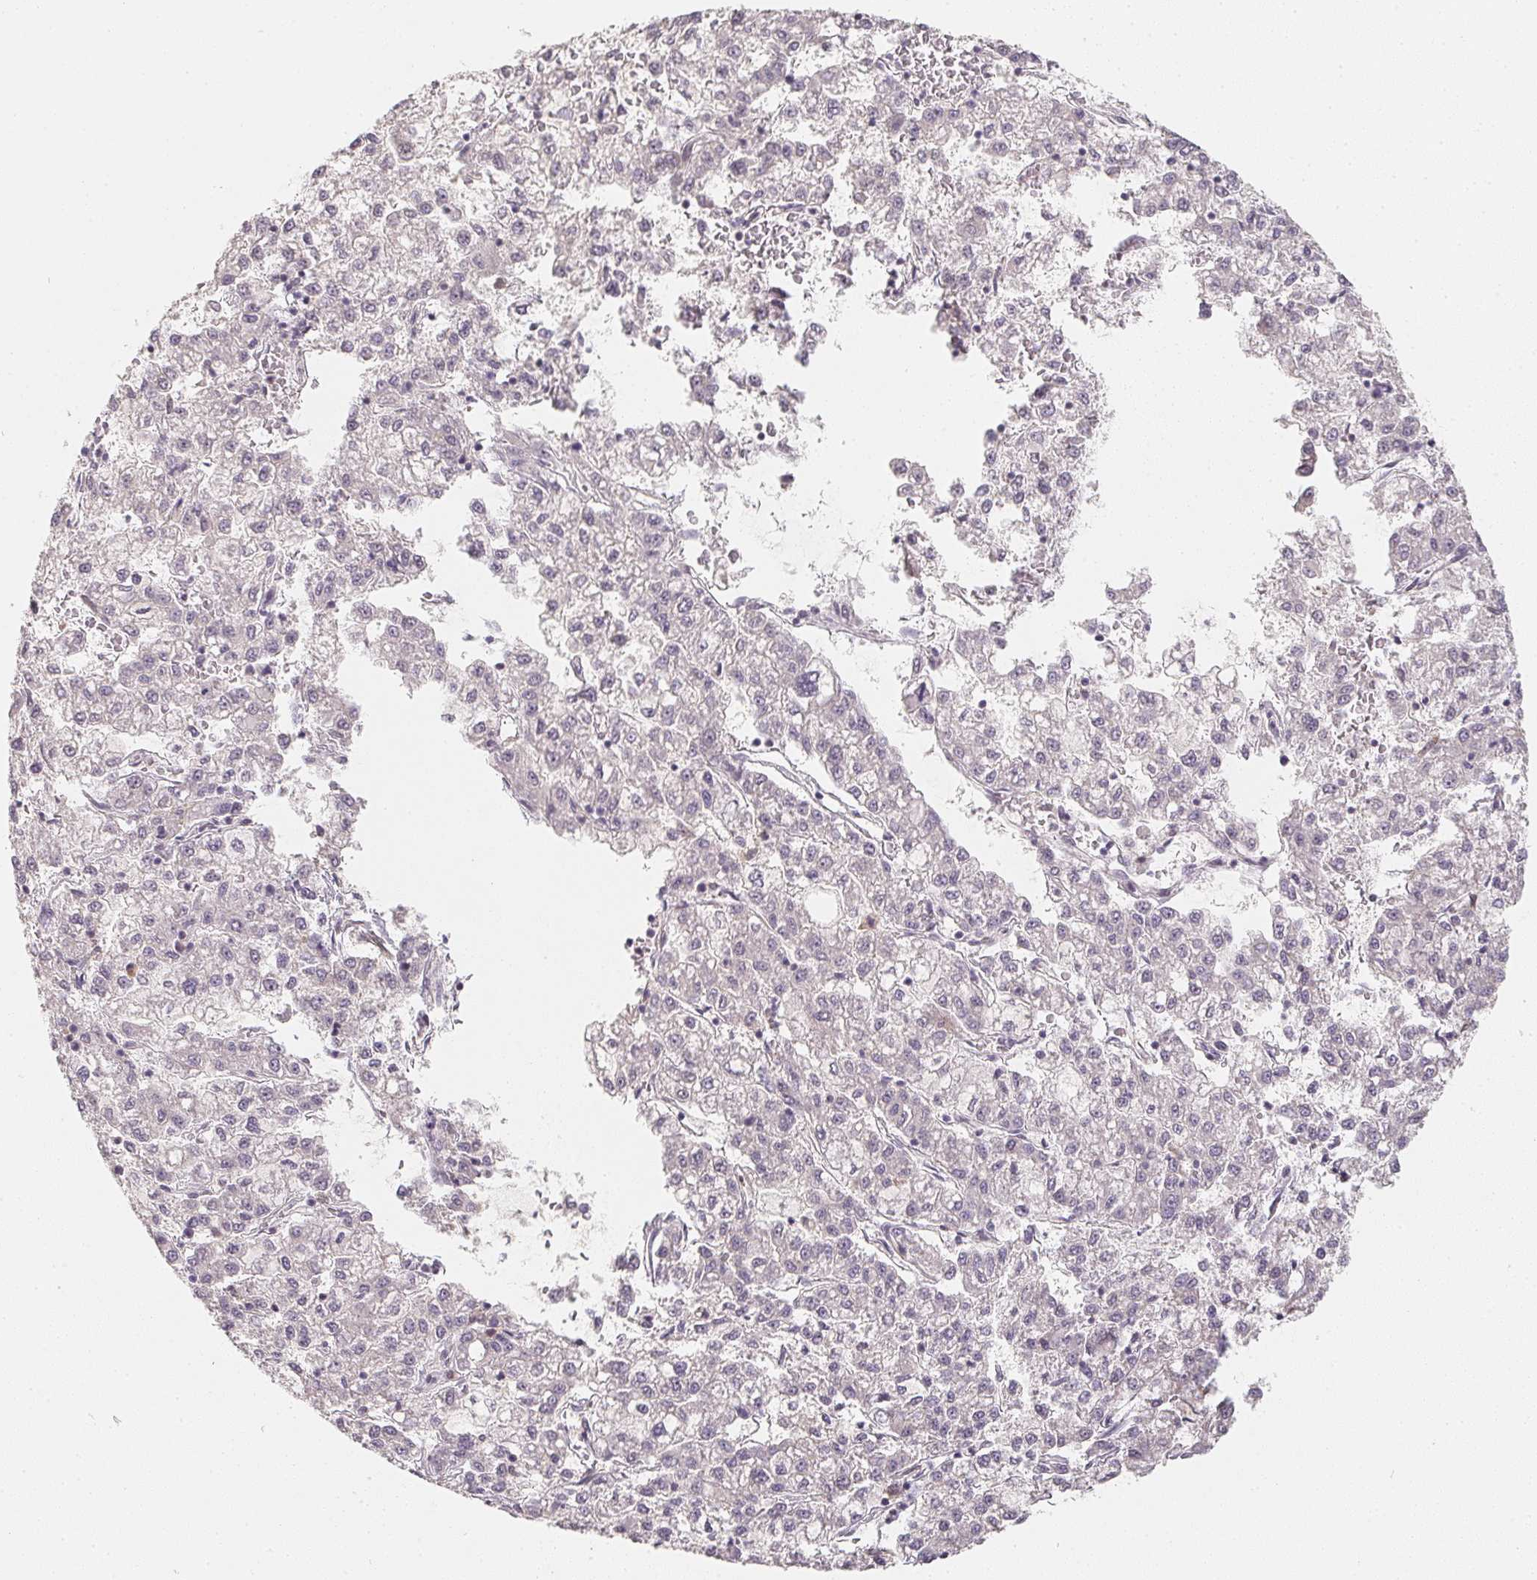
{"staining": {"intensity": "negative", "quantity": "none", "location": "none"}, "tissue": "liver cancer", "cell_type": "Tumor cells", "image_type": "cancer", "snomed": [{"axis": "morphology", "description": "Carcinoma, Hepatocellular, NOS"}, {"axis": "topography", "description": "Liver"}], "caption": "A high-resolution micrograph shows IHC staining of liver cancer (hepatocellular carcinoma), which displays no significant expression in tumor cells.", "gene": "SOAT1", "patient": {"sex": "male", "age": 40}}